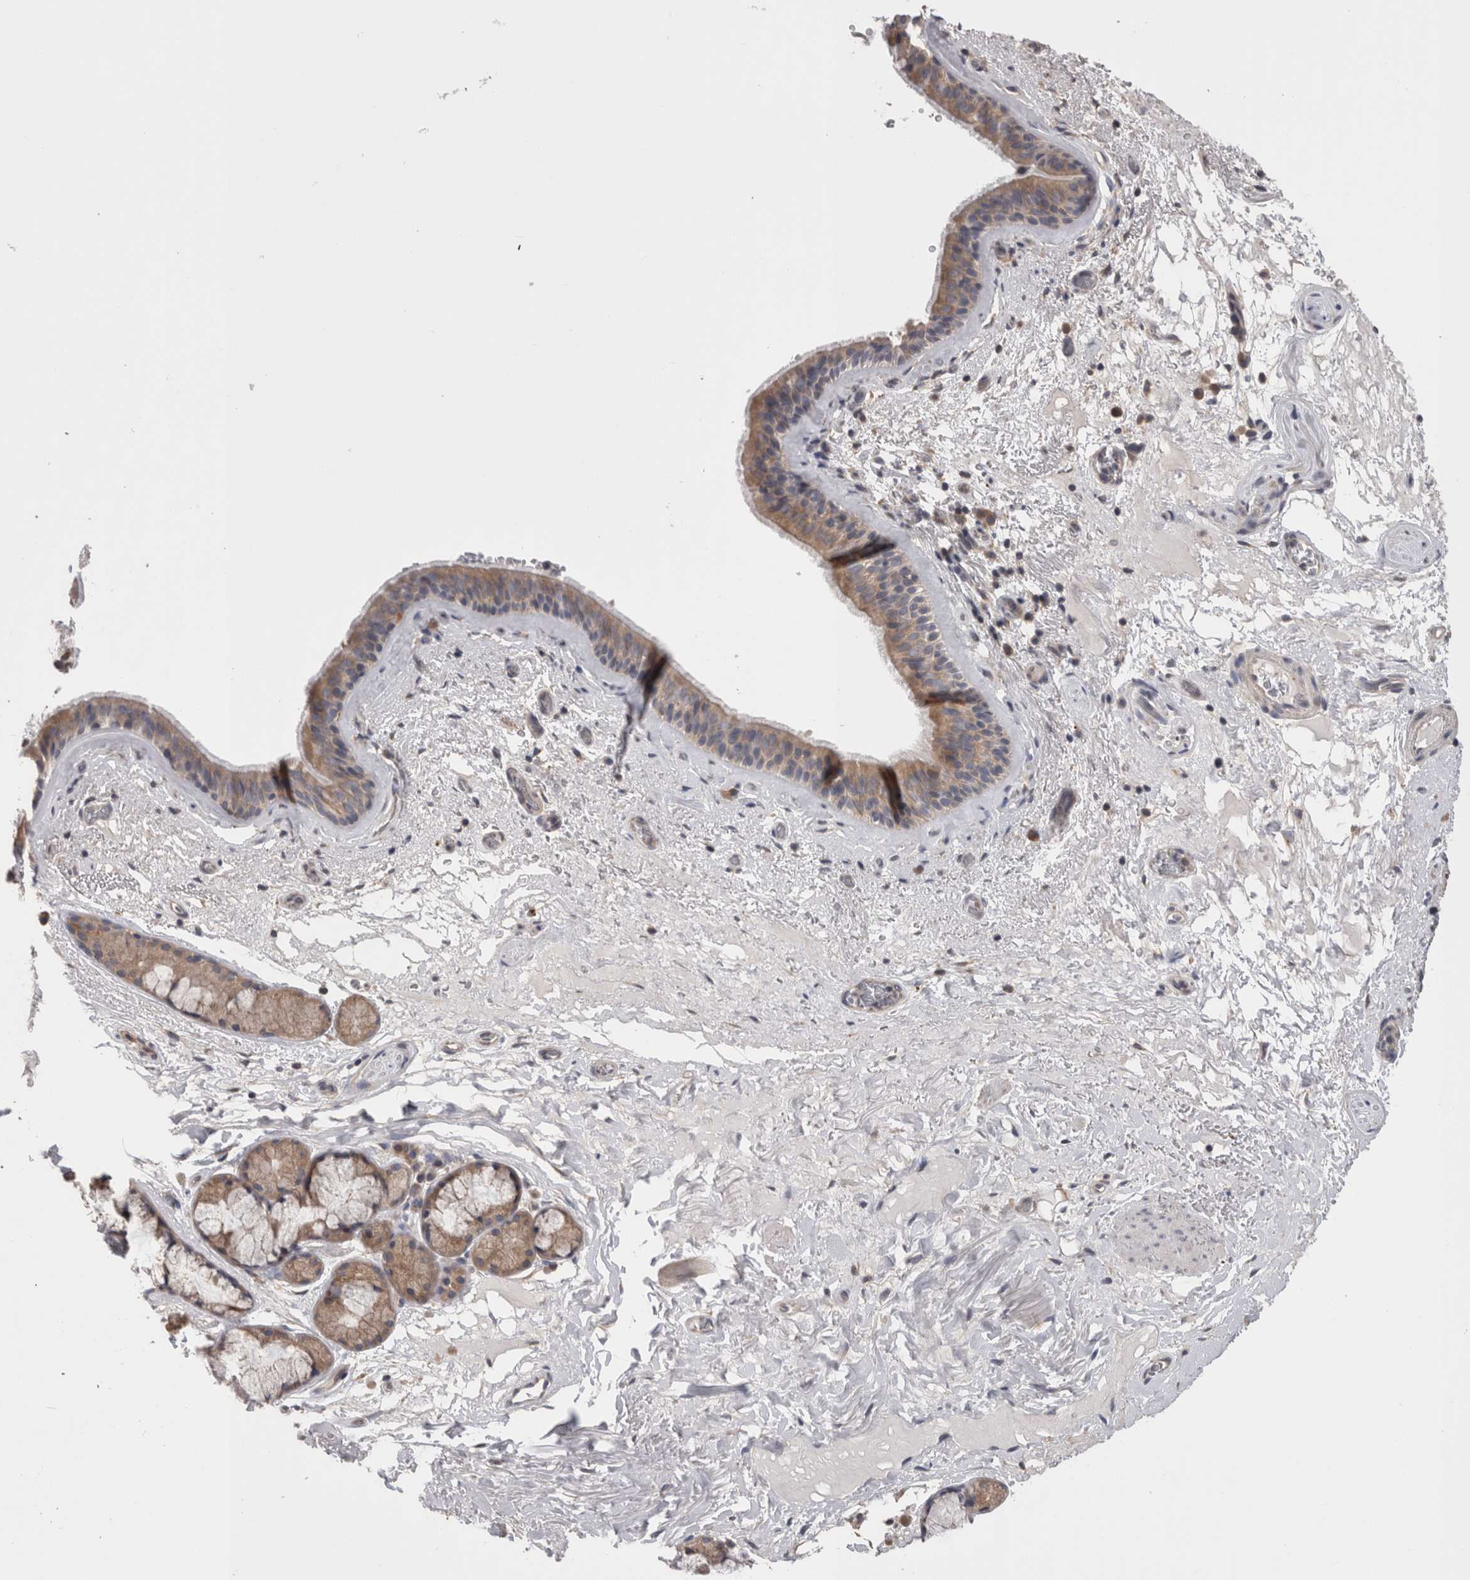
{"staining": {"intensity": "moderate", "quantity": ">75%", "location": "cytoplasmic/membranous"}, "tissue": "bronchus", "cell_type": "Respiratory epithelial cells", "image_type": "normal", "snomed": [{"axis": "morphology", "description": "Normal tissue, NOS"}, {"axis": "topography", "description": "Cartilage tissue"}], "caption": "A medium amount of moderate cytoplasmic/membranous expression is seen in approximately >75% of respiratory epithelial cells in benign bronchus. The staining is performed using DAB brown chromogen to label protein expression. The nuclei are counter-stained blue using hematoxylin.", "gene": "DCTN6", "patient": {"sex": "female", "age": 63}}